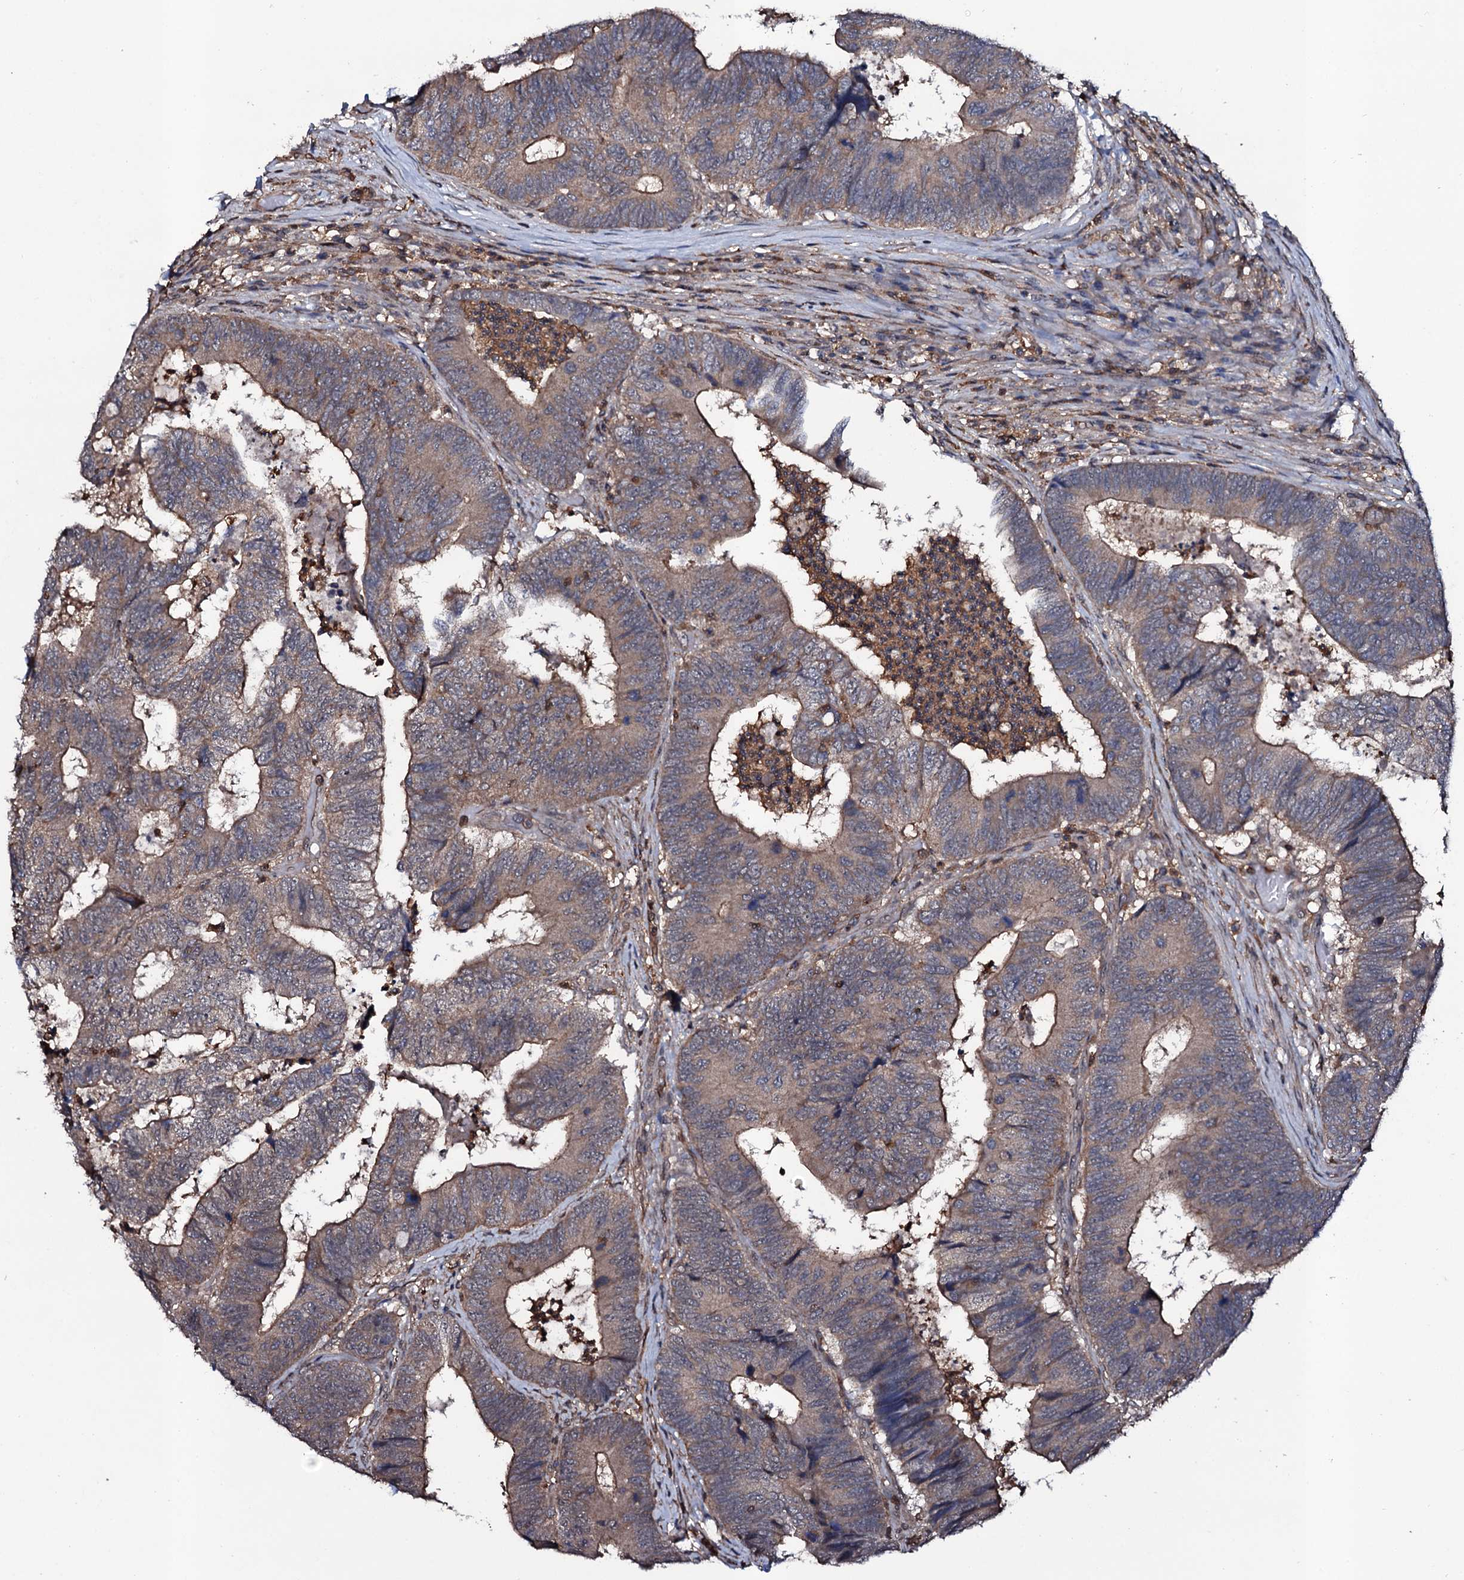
{"staining": {"intensity": "weak", "quantity": ">75%", "location": "cytoplasmic/membranous"}, "tissue": "colorectal cancer", "cell_type": "Tumor cells", "image_type": "cancer", "snomed": [{"axis": "morphology", "description": "Adenocarcinoma, NOS"}, {"axis": "topography", "description": "Colon"}], "caption": "Immunohistochemical staining of human adenocarcinoma (colorectal) reveals low levels of weak cytoplasmic/membranous positivity in approximately >75% of tumor cells.", "gene": "COG6", "patient": {"sex": "female", "age": 67}}